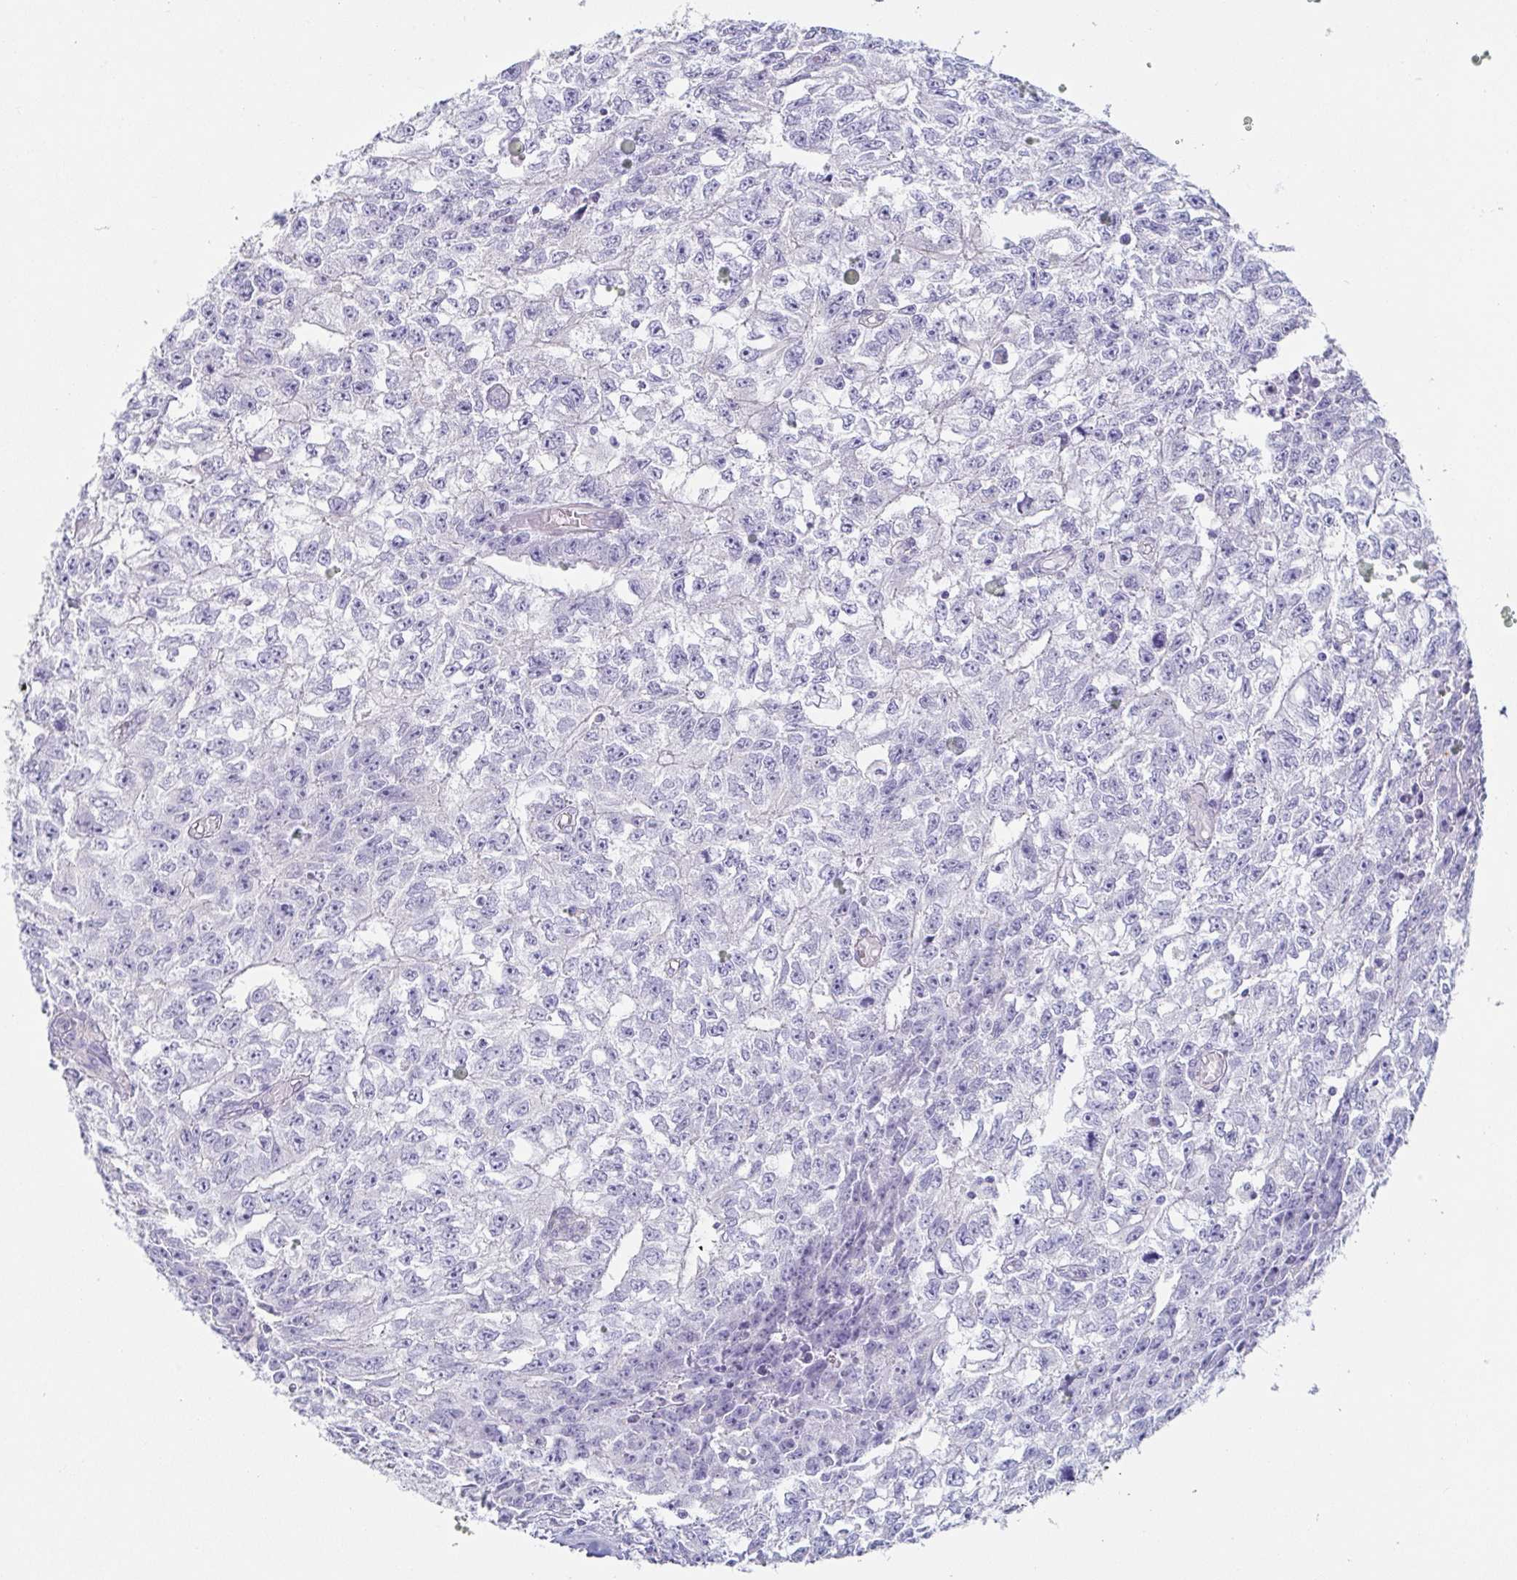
{"staining": {"intensity": "negative", "quantity": "none", "location": "none"}, "tissue": "testis cancer", "cell_type": "Tumor cells", "image_type": "cancer", "snomed": [{"axis": "morphology", "description": "Carcinoma, Embryonal, NOS"}, {"axis": "morphology", "description": "Teratoma, malignant, NOS"}, {"axis": "topography", "description": "Testis"}], "caption": "This is a histopathology image of IHC staining of malignant teratoma (testis), which shows no positivity in tumor cells.", "gene": "PRR27", "patient": {"sex": "male", "age": 24}}